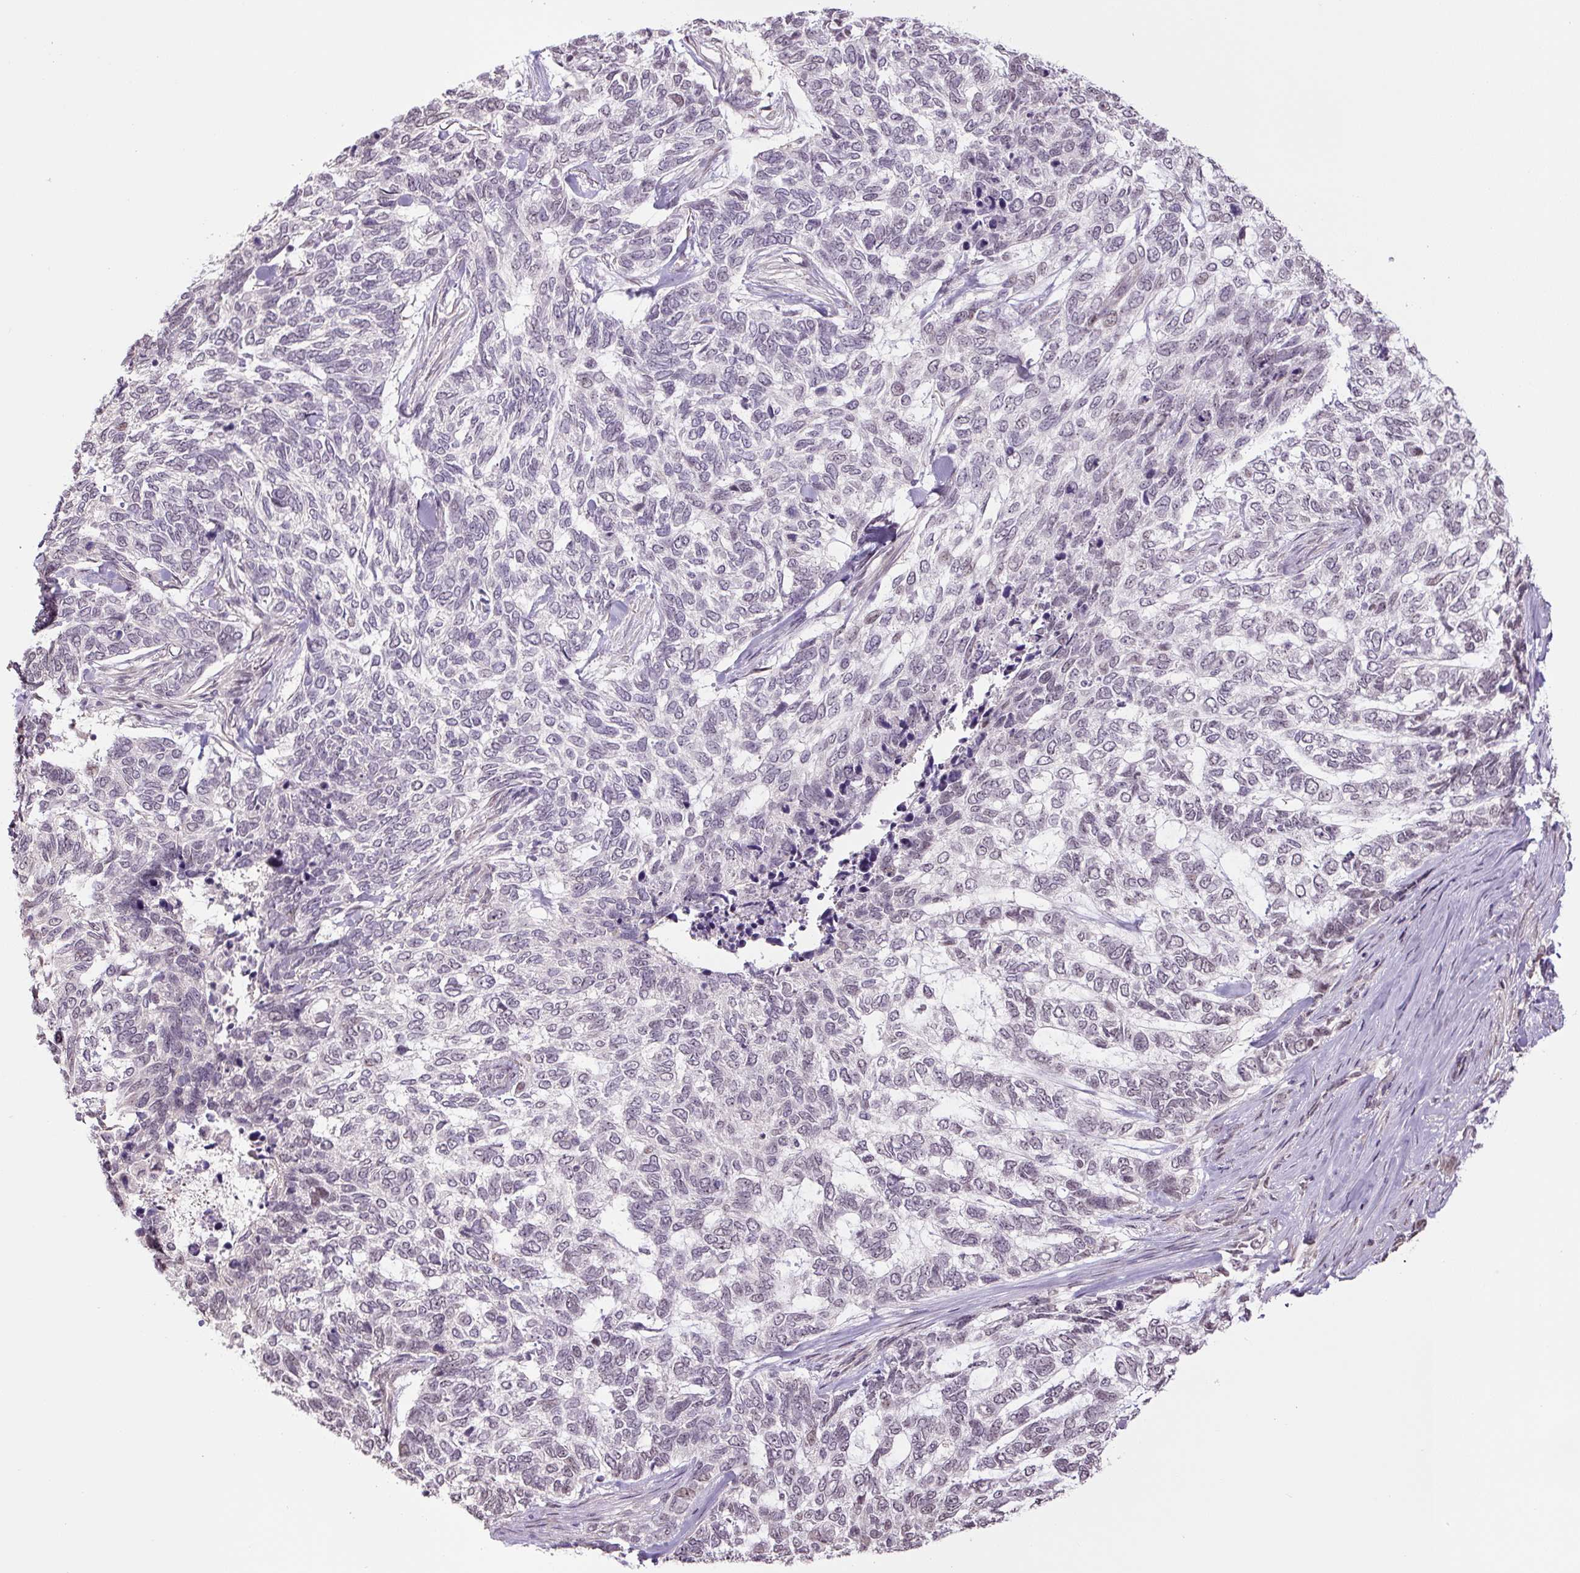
{"staining": {"intensity": "weak", "quantity": "<25%", "location": "nuclear"}, "tissue": "skin cancer", "cell_type": "Tumor cells", "image_type": "cancer", "snomed": [{"axis": "morphology", "description": "Basal cell carcinoma"}, {"axis": "topography", "description": "Skin"}], "caption": "The IHC micrograph has no significant expression in tumor cells of skin cancer (basal cell carcinoma) tissue.", "gene": "TCFL5", "patient": {"sex": "female", "age": 65}}